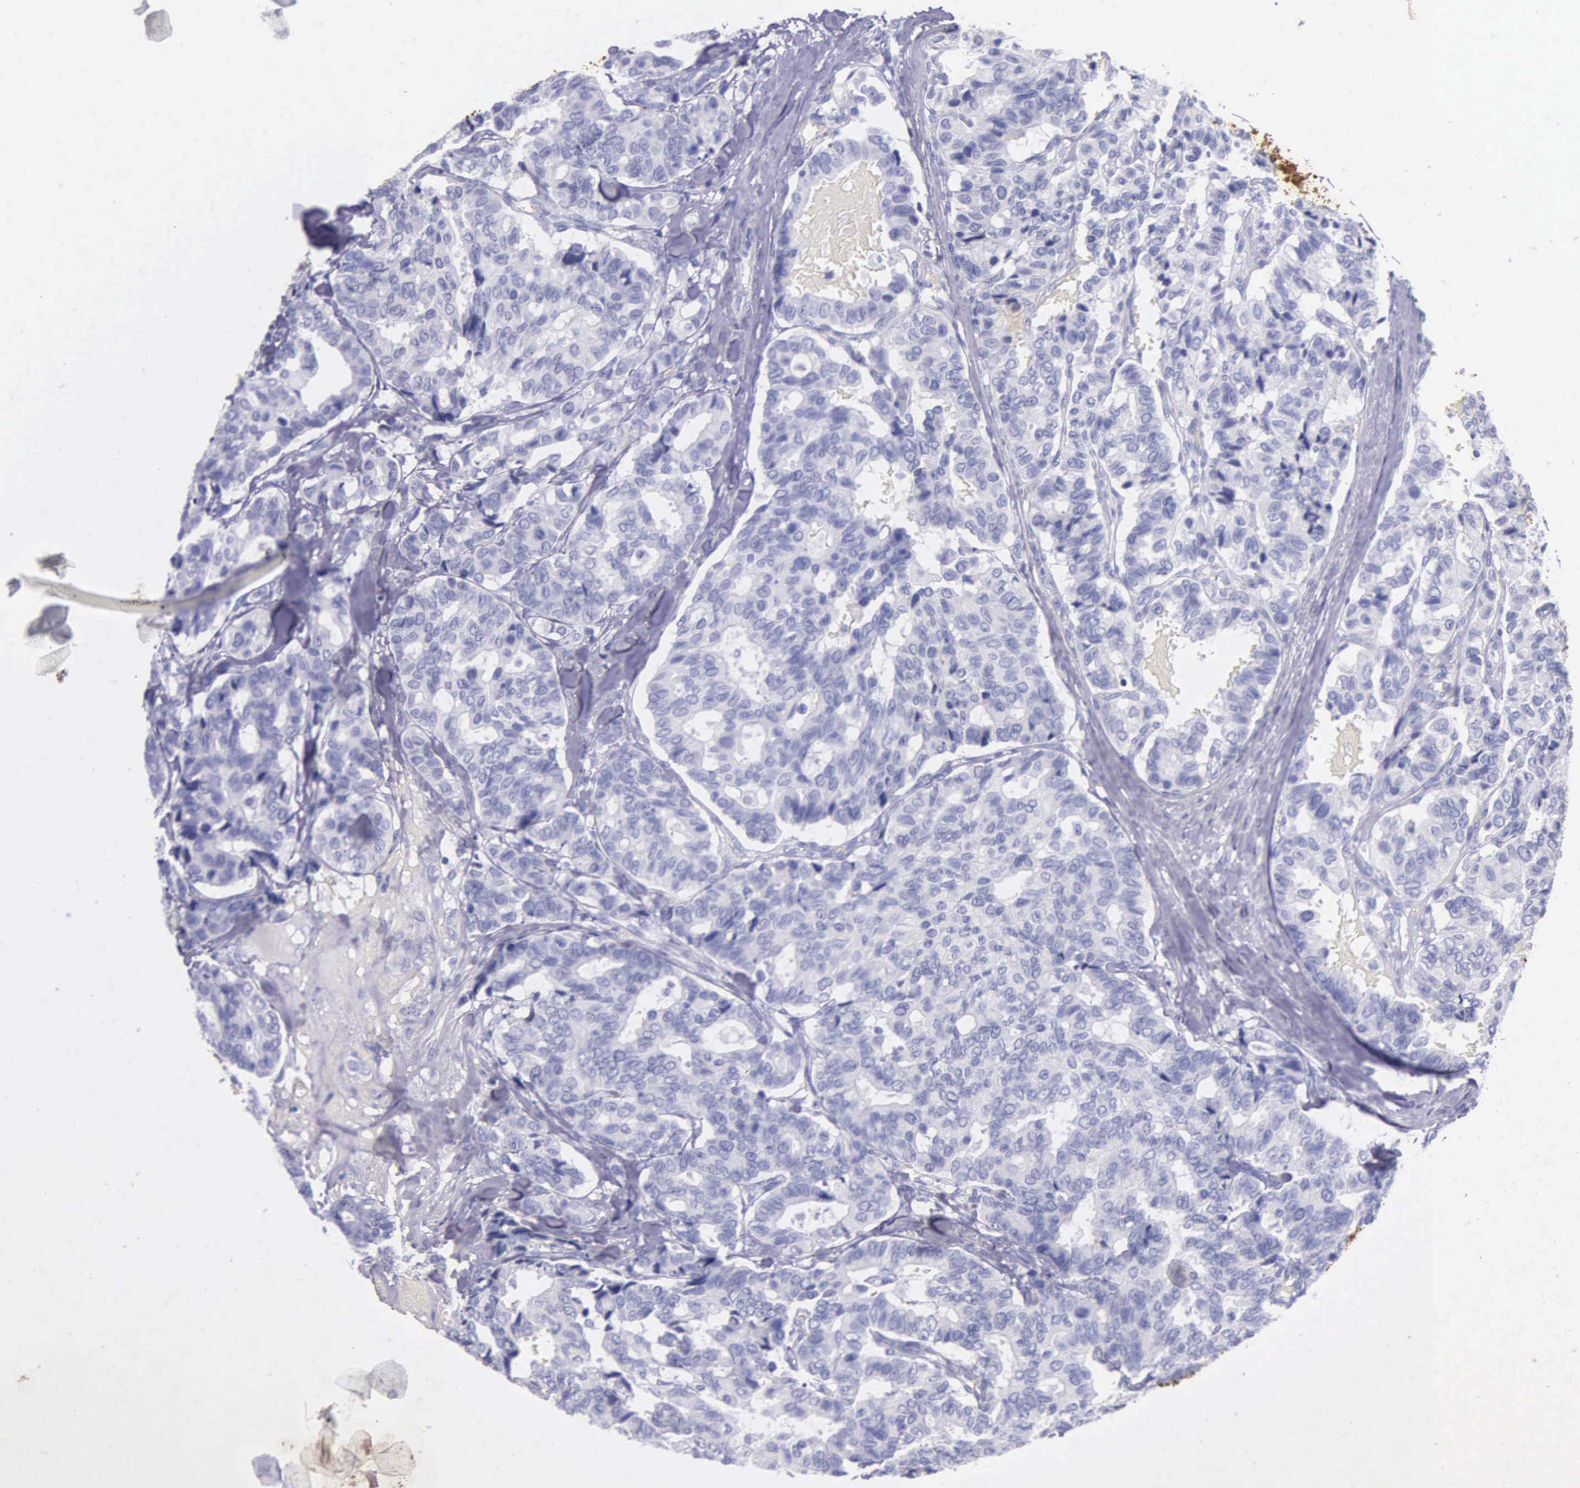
{"staining": {"intensity": "negative", "quantity": "none", "location": "none"}, "tissue": "breast cancer", "cell_type": "Tumor cells", "image_type": "cancer", "snomed": [{"axis": "morphology", "description": "Duct carcinoma"}, {"axis": "topography", "description": "Breast"}], "caption": "This is an immunohistochemistry (IHC) micrograph of infiltrating ductal carcinoma (breast). There is no positivity in tumor cells.", "gene": "KLK3", "patient": {"sex": "female", "age": 69}}